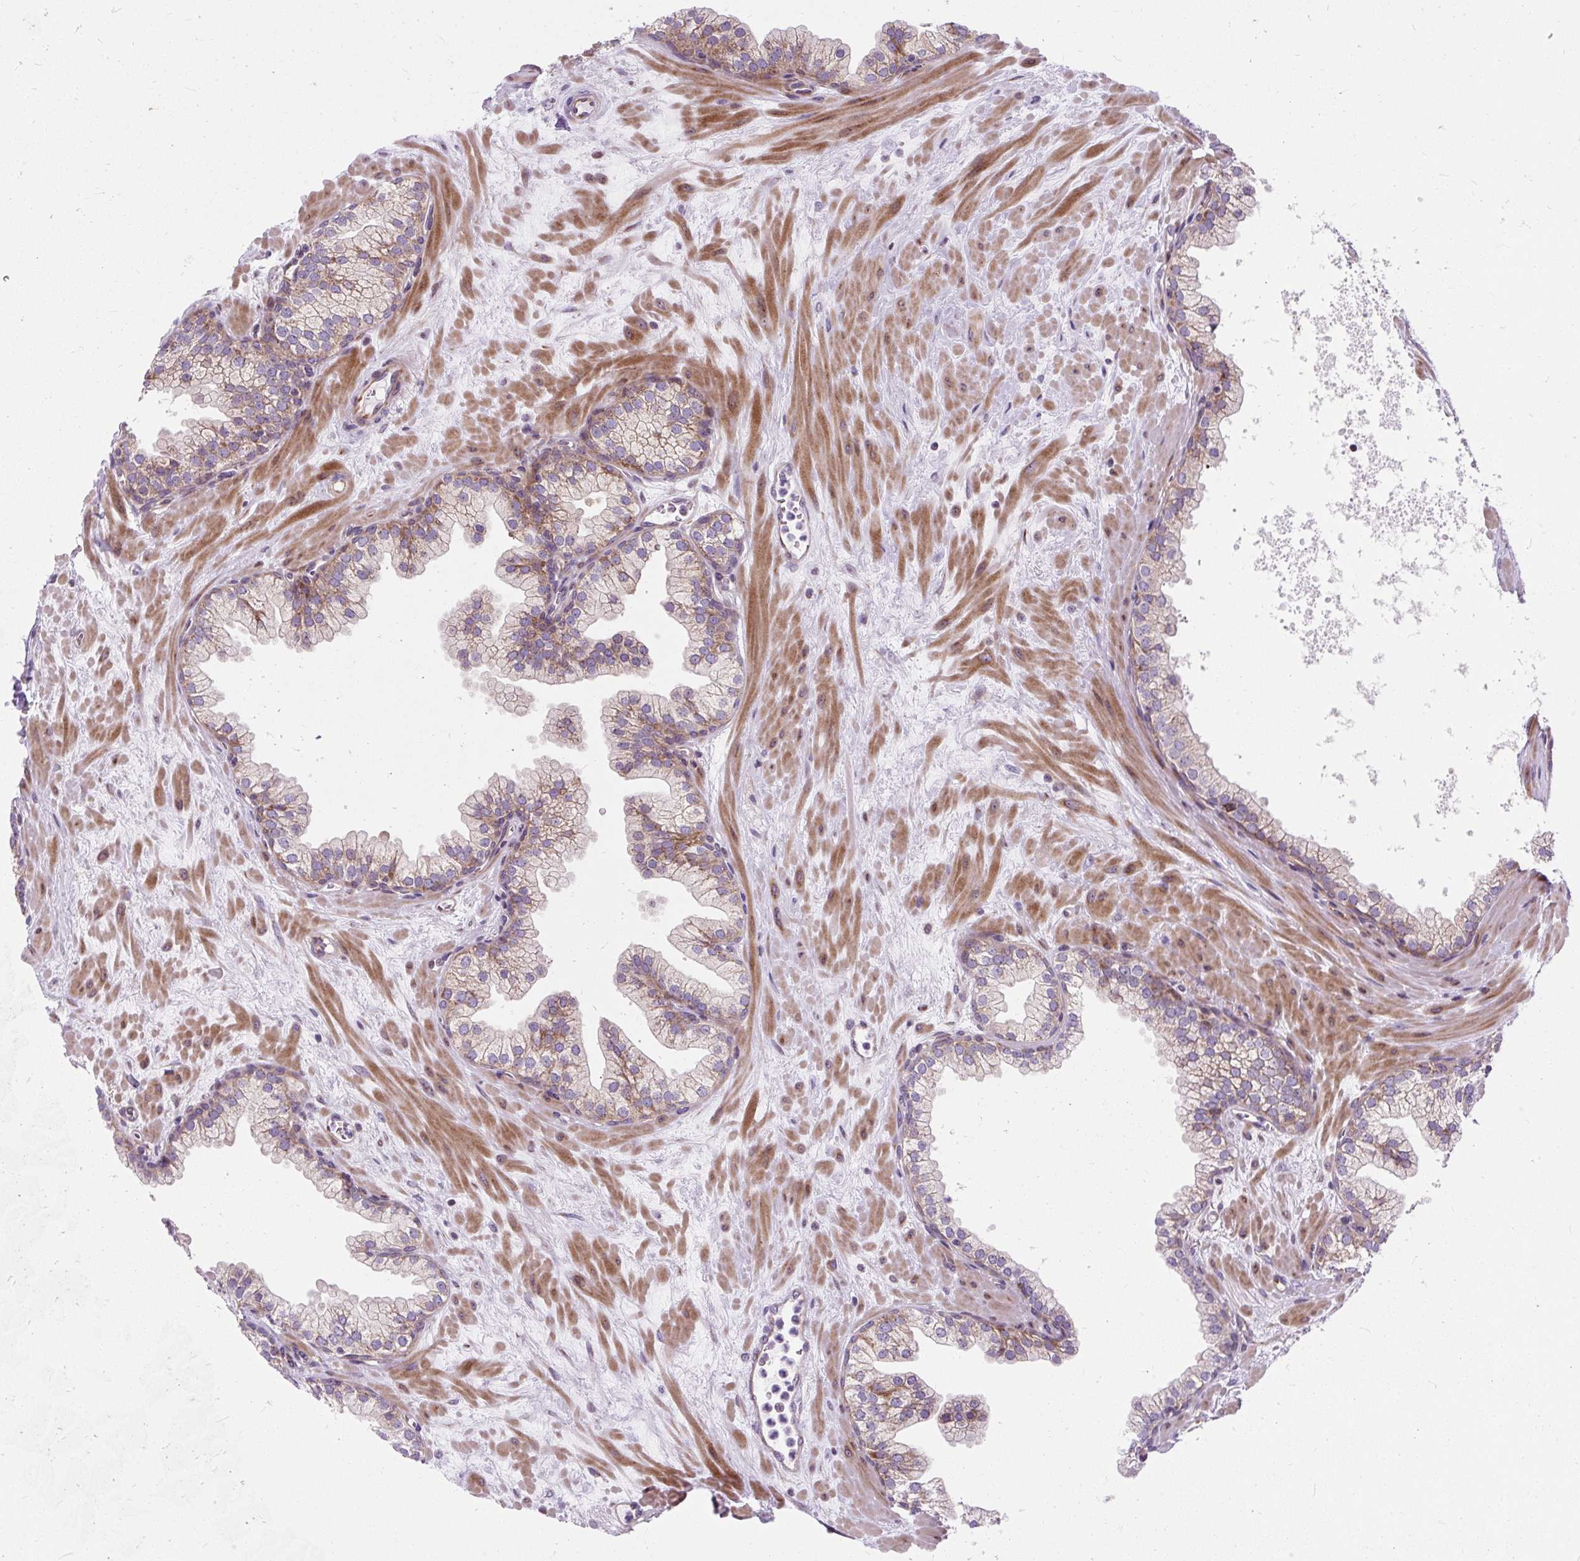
{"staining": {"intensity": "moderate", "quantity": "<25%", "location": "cytoplasmic/membranous"}, "tissue": "prostate", "cell_type": "Glandular cells", "image_type": "normal", "snomed": [{"axis": "morphology", "description": "Normal tissue, NOS"}, {"axis": "topography", "description": "Prostate"}, {"axis": "topography", "description": "Peripheral nerve tissue"}], "caption": "Normal prostate shows moderate cytoplasmic/membranous expression in about <25% of glandular cells The protein of interest is shown in brown color, while the nuclei are stained blue..", "gene": "CISD3", "patient": {"sex": "male", "age": 61}}